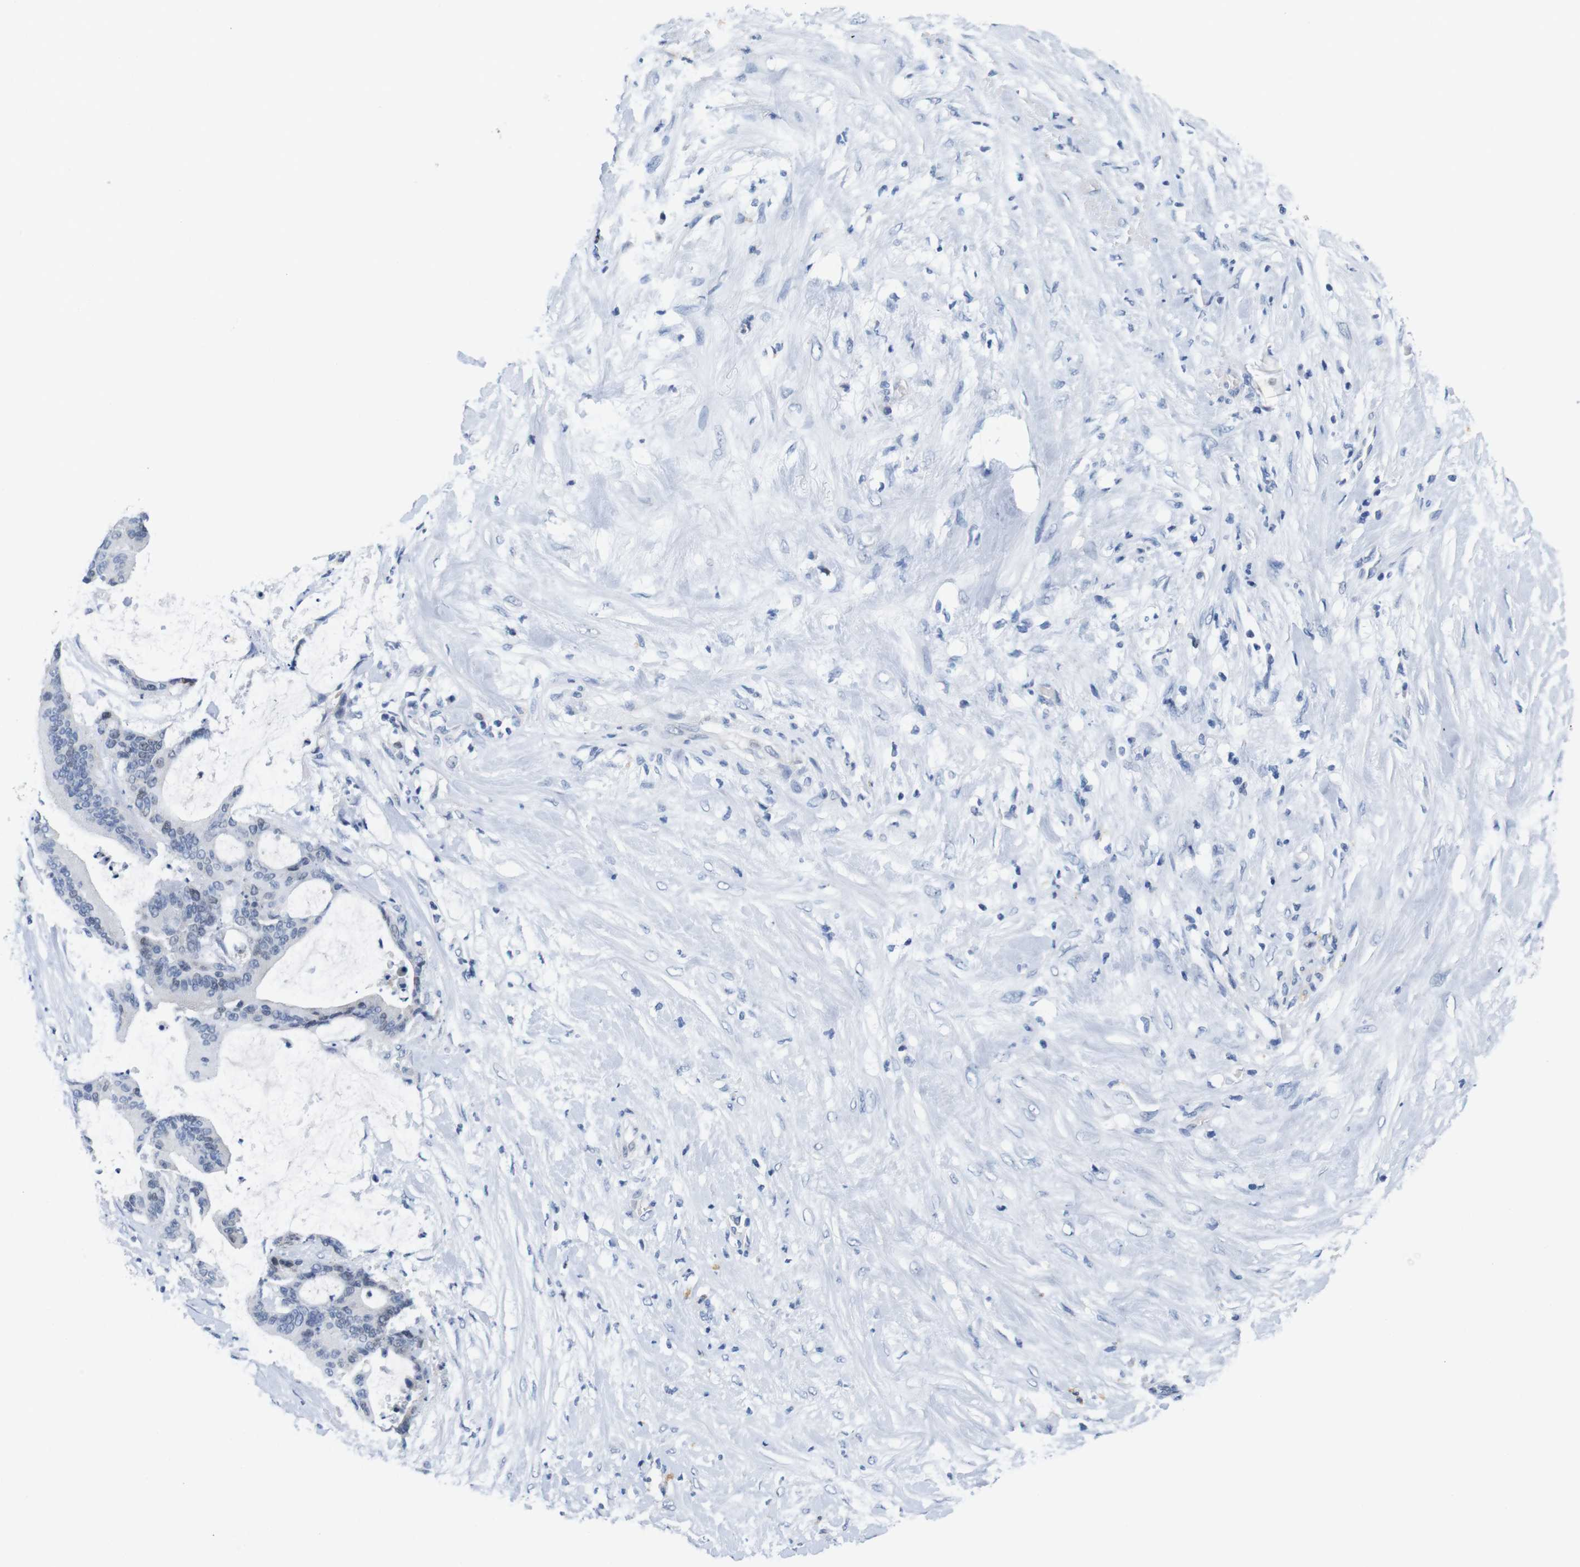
{"staining": {"intensity": "negative", "quantity": "none", "location": "none"}, "tissue": "liver cancer", "cell_type": "Tumor cells", "image_type": "cancer", "snomed": [{"axis": "morphology", "description": "Cholangiocarcinoma"}, {"axis": "topography", "description": "Liver"}], "caption": "A high-resolution micrograph shows IHC staining of cholangiocarcinoma (liver), which reveals no significant expression in tumor cells.", "gene": "CDK2", "patient": {"sex": "female", "age": 73}}